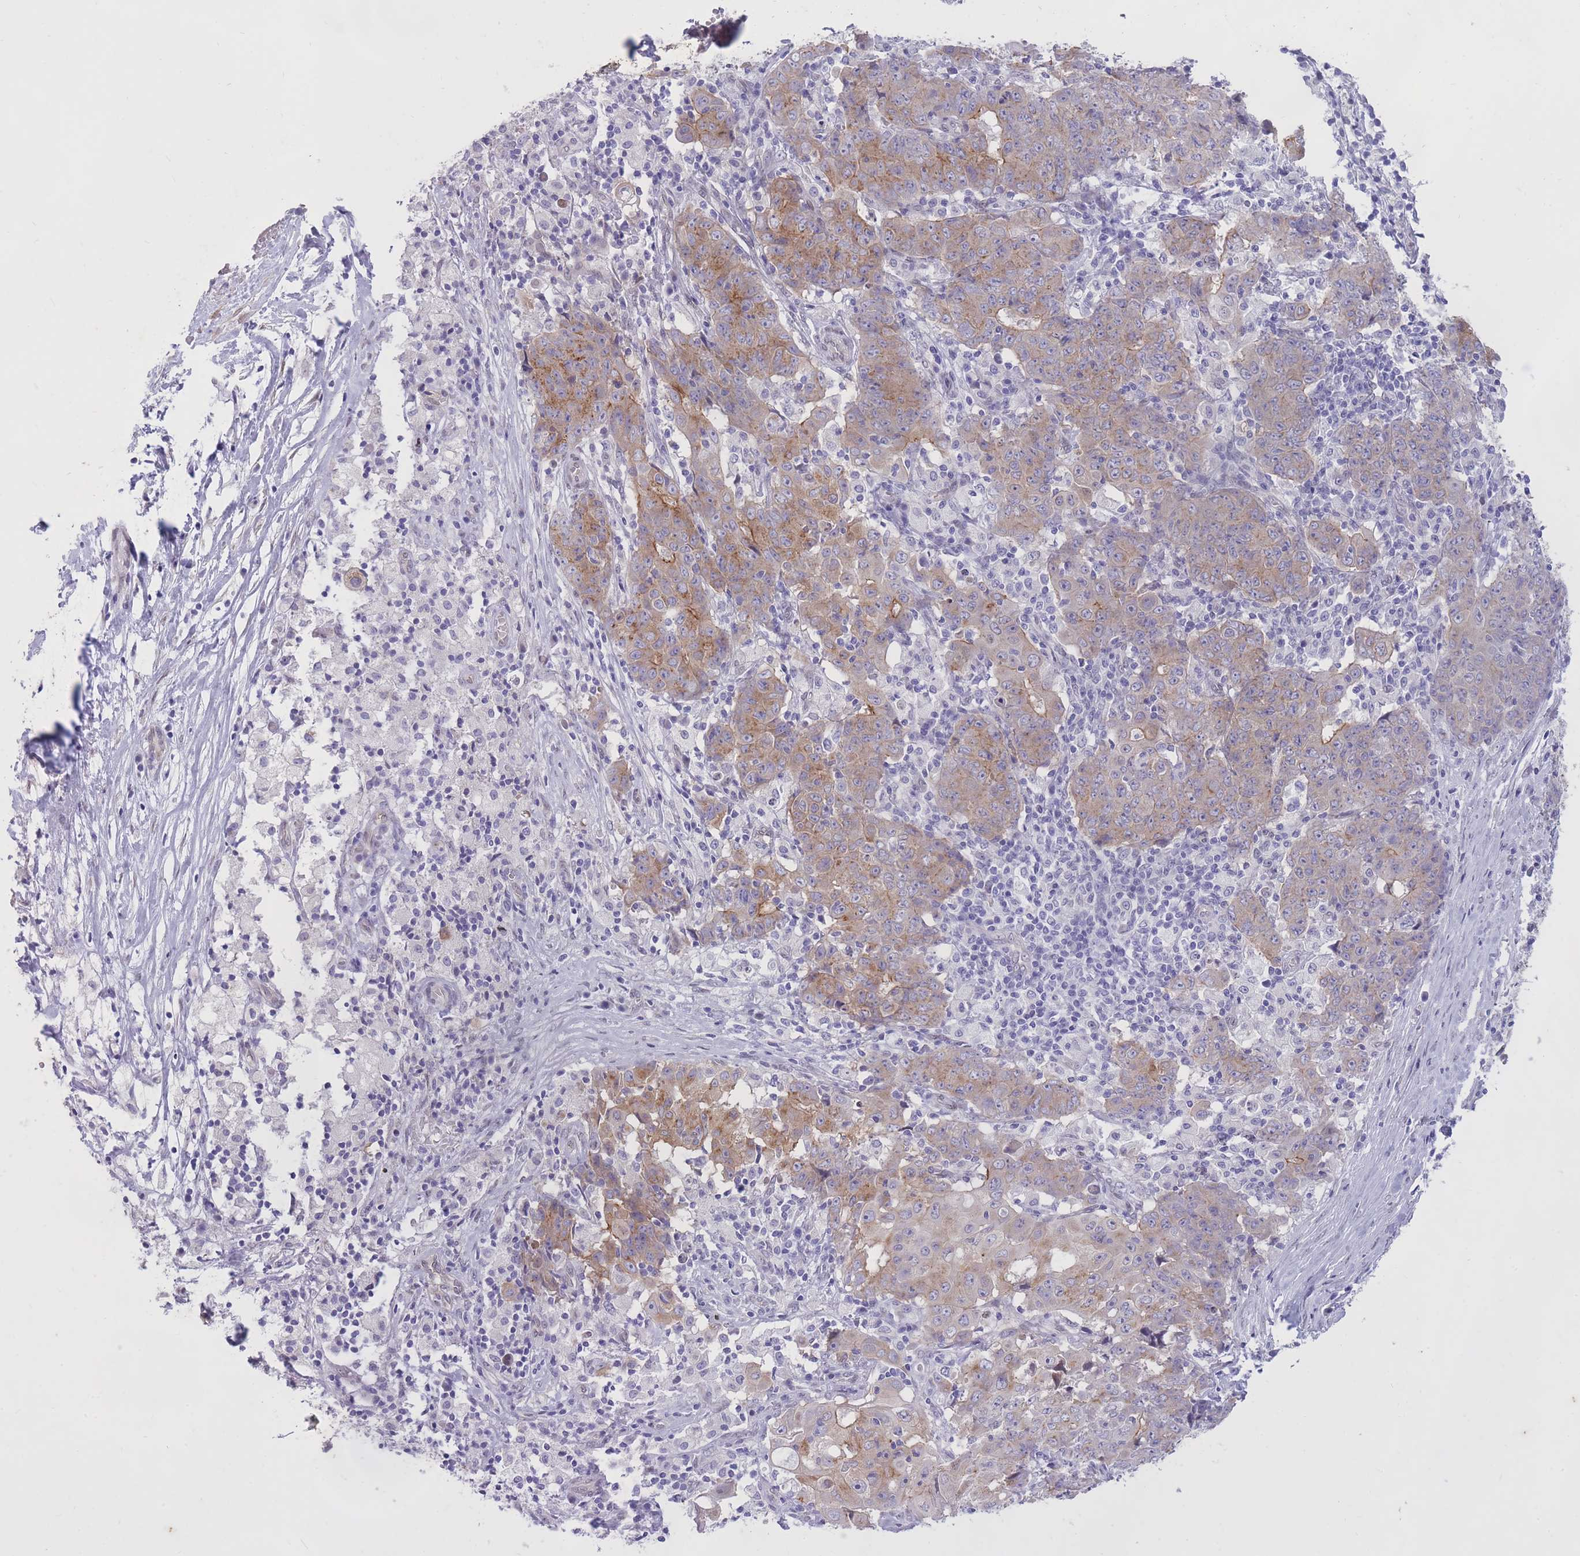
{"staining": {"intensity": "moderate", "quantity": "25%-75%", "location": "cytoplasmic/membranous"}, "tissue": "ovarian cancer", "cell_type": "Tumor cells", "image_type": "cancer", "snomed": [{"axis": "morphology", "description": "Carcinoma, endometroid"}, {"axis": "topography", "description": "Ovary"}], "caption": "Protein staining of ovarian endometroid carcinoma tissue demonstrates moderate cytoplasmic/membranous expression in approximately 25%-75% of tumor cells.", "gene": "HOOK2", "patient": {"sex": "female", "age": 42}}